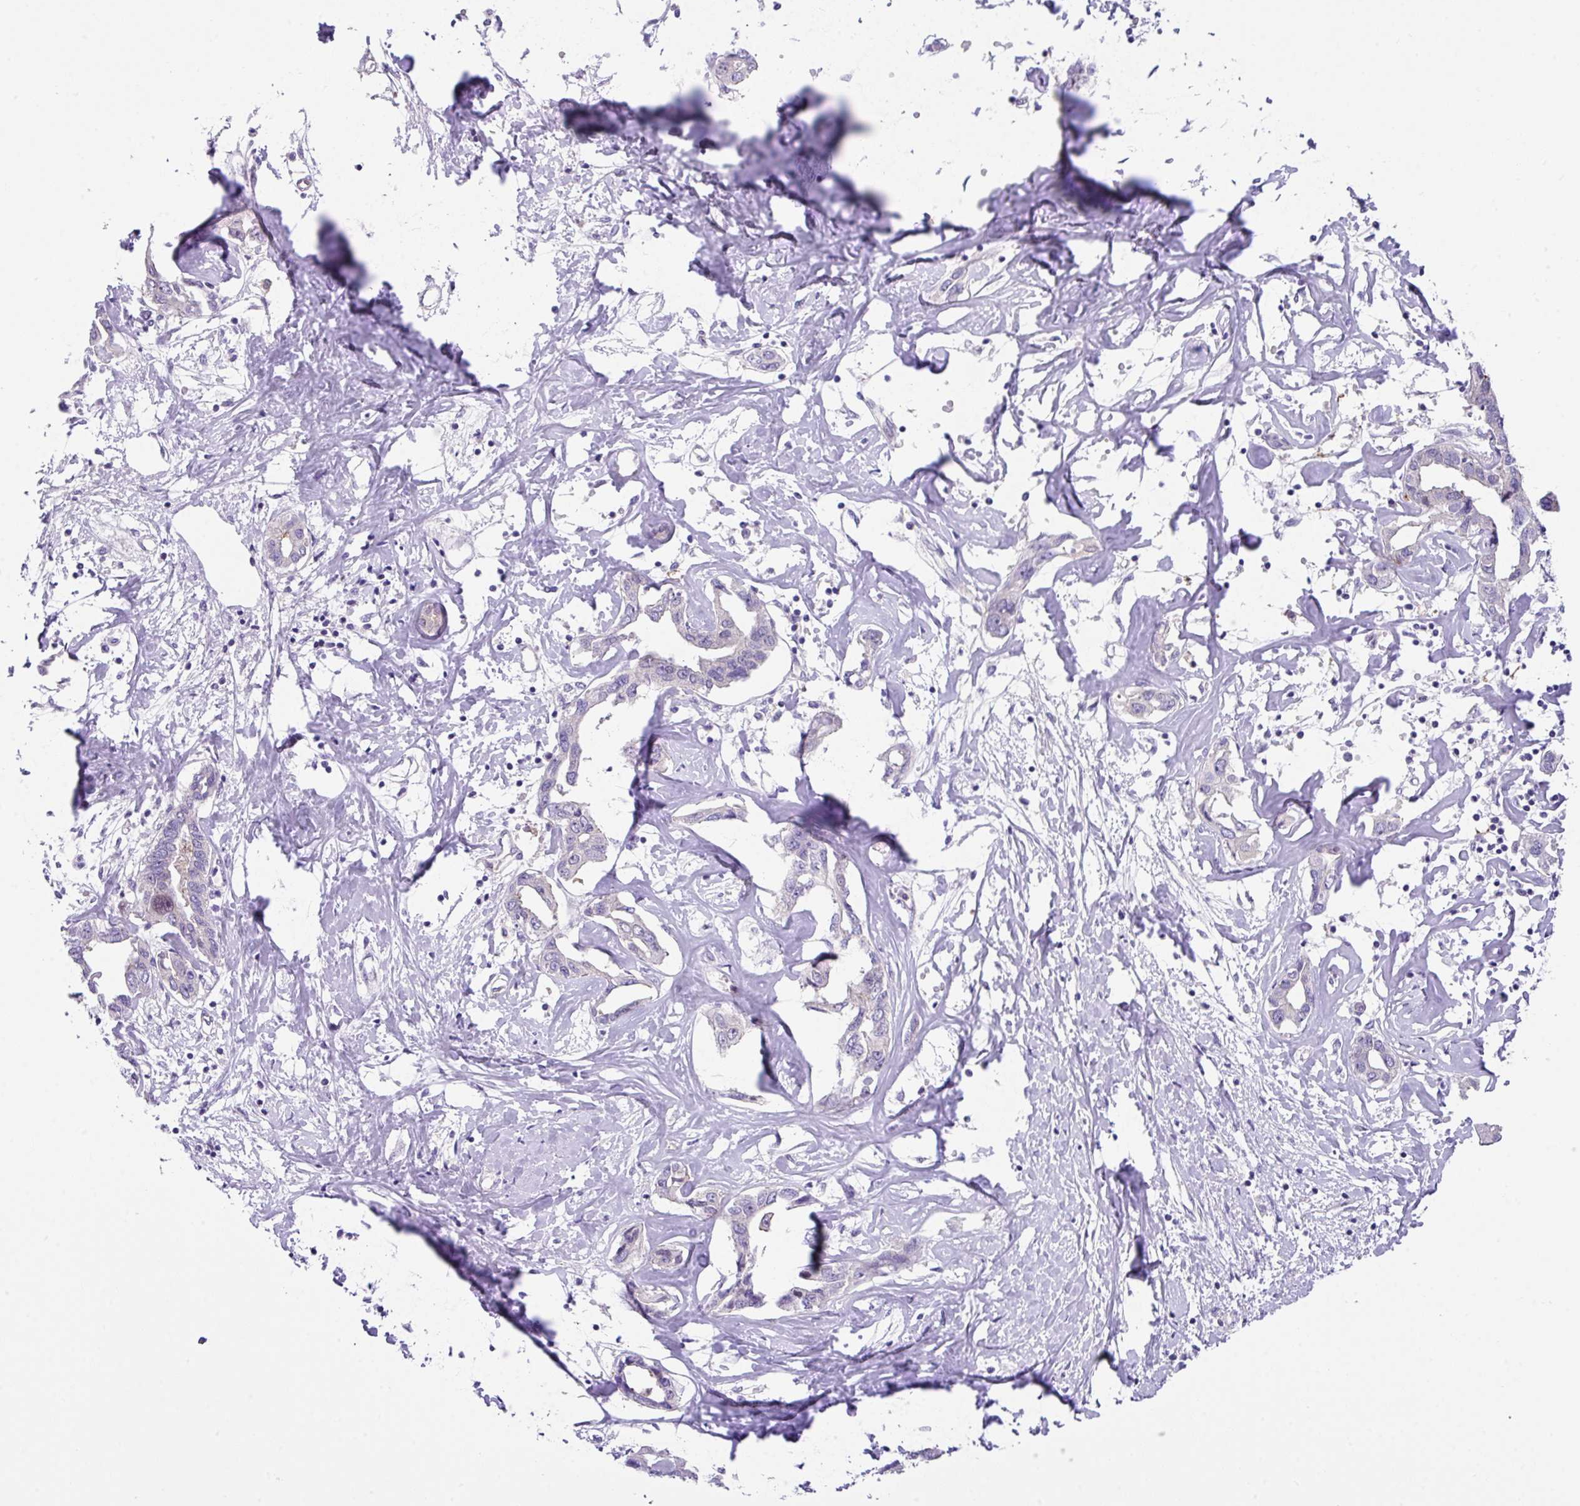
{"staining": {"intensity": "negative", "quantity": "none", "location": "none"}, "tissue": "liver cancer", "cell_type": "Tumor cells", "image_type": "cancer", "snomed": [{"axis": "morphology", "description": "Cholangiocarcinoma"}, {"axis": "topography", "description": "Liver"}], "caption": "Immunohistochemistry photomicrograph of neoplastic tissue: liver cholangiocarcinoma stained with DAB exhibits no significant protein expression in tumor cells.", "gene": "DNAL1", "patient": {"sex": "male", "age": 59}}